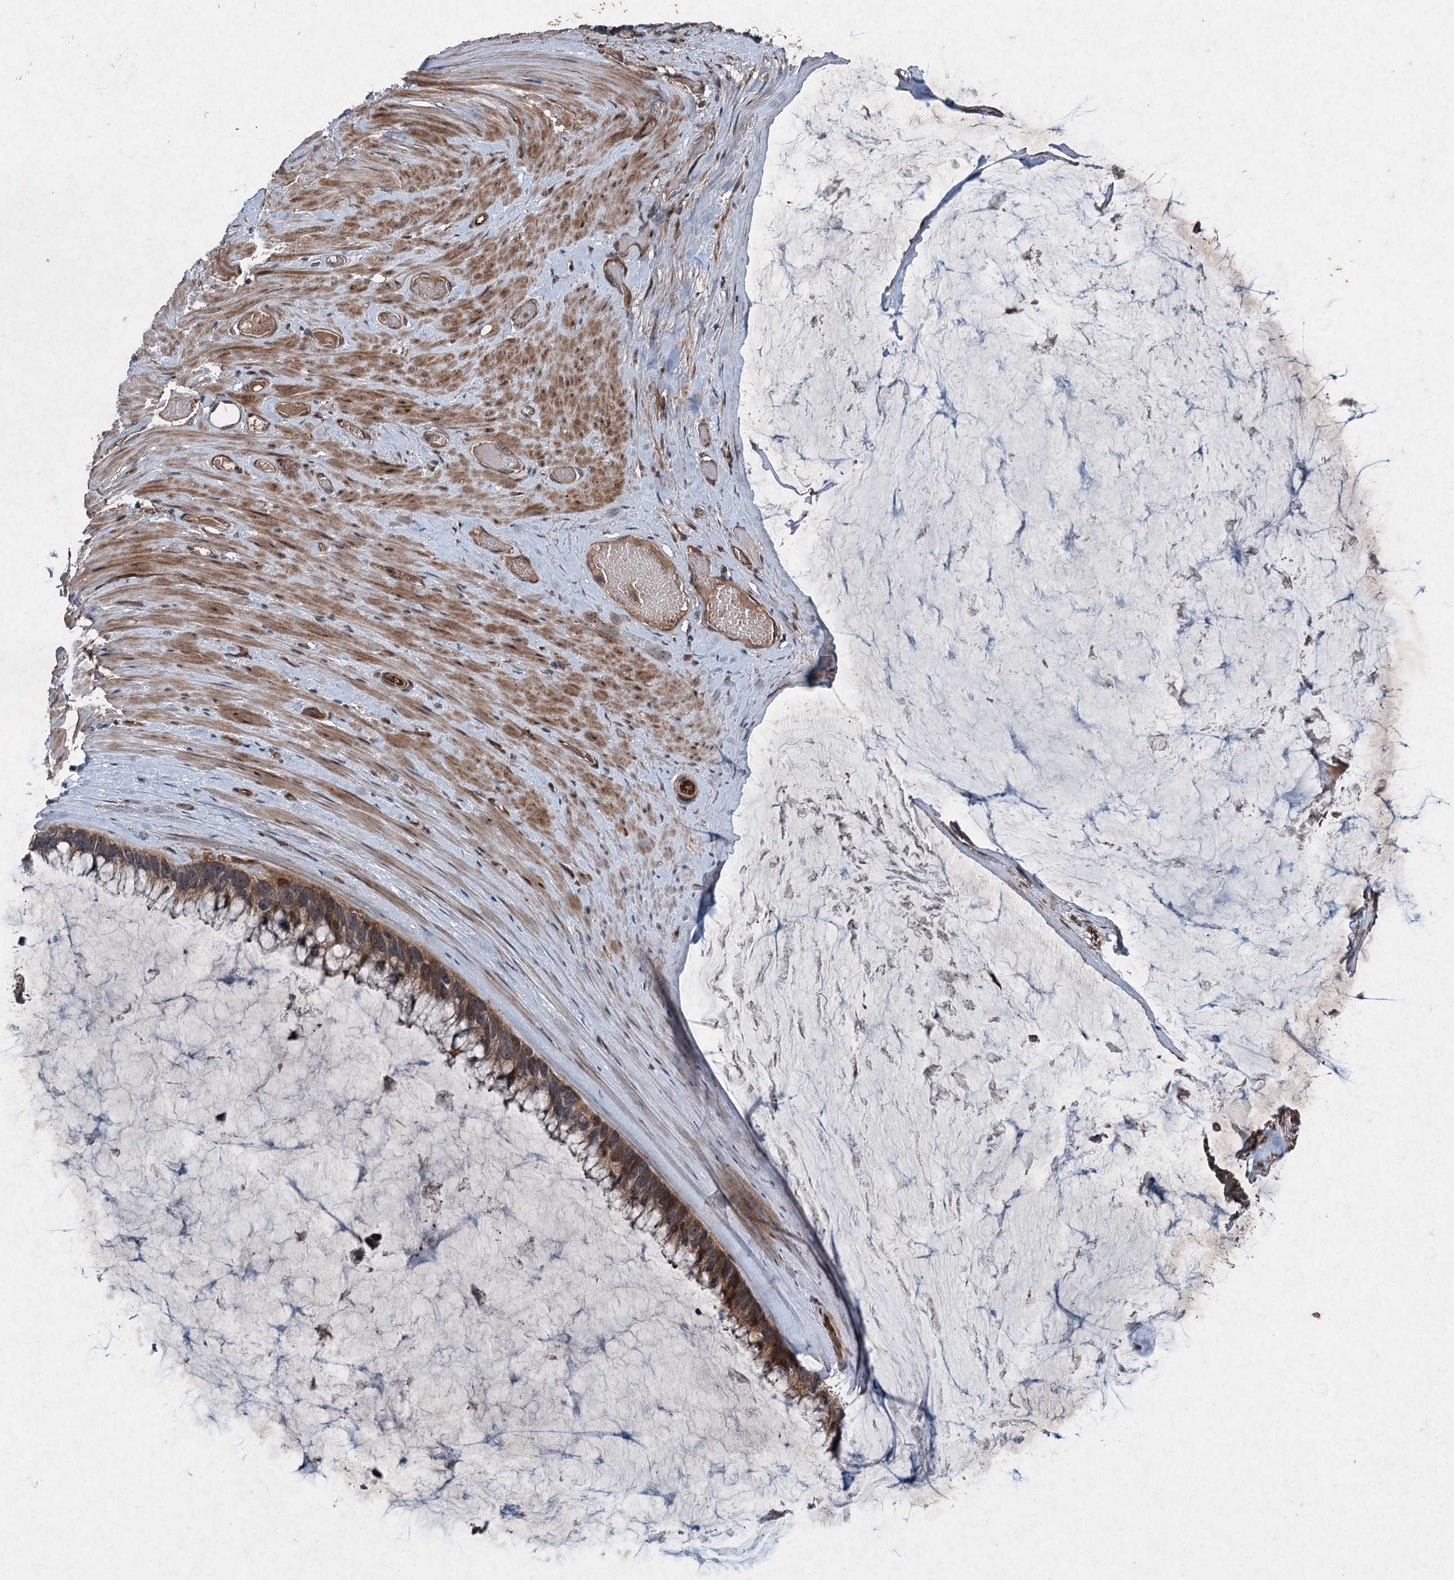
{"staining": {"intensity": "moderate", "quantity": ">75%", "location": "cytoplasmic/membranous"}, "tissue": "ovarian cancer", "cell_type": "Tumor cells", "image_type": "cancer", "snomed": [{"axis": "morphology", "description": "Cystadenocarcinoma, mucinous, NOS"}, {"axis": "topography", "description": "Ovary"}], "caption": "This photomicrograph shows mucinous cystadenocarcinoma (ovarian) stained with IHC to label a protein in brown. The cytoplasmic/membranous of tumor cells show moderate positivity for the protein. Nuclei are counter-stained blue.", "gene": "ALAS1", "patient": {"sex": "female", "age": 39}}